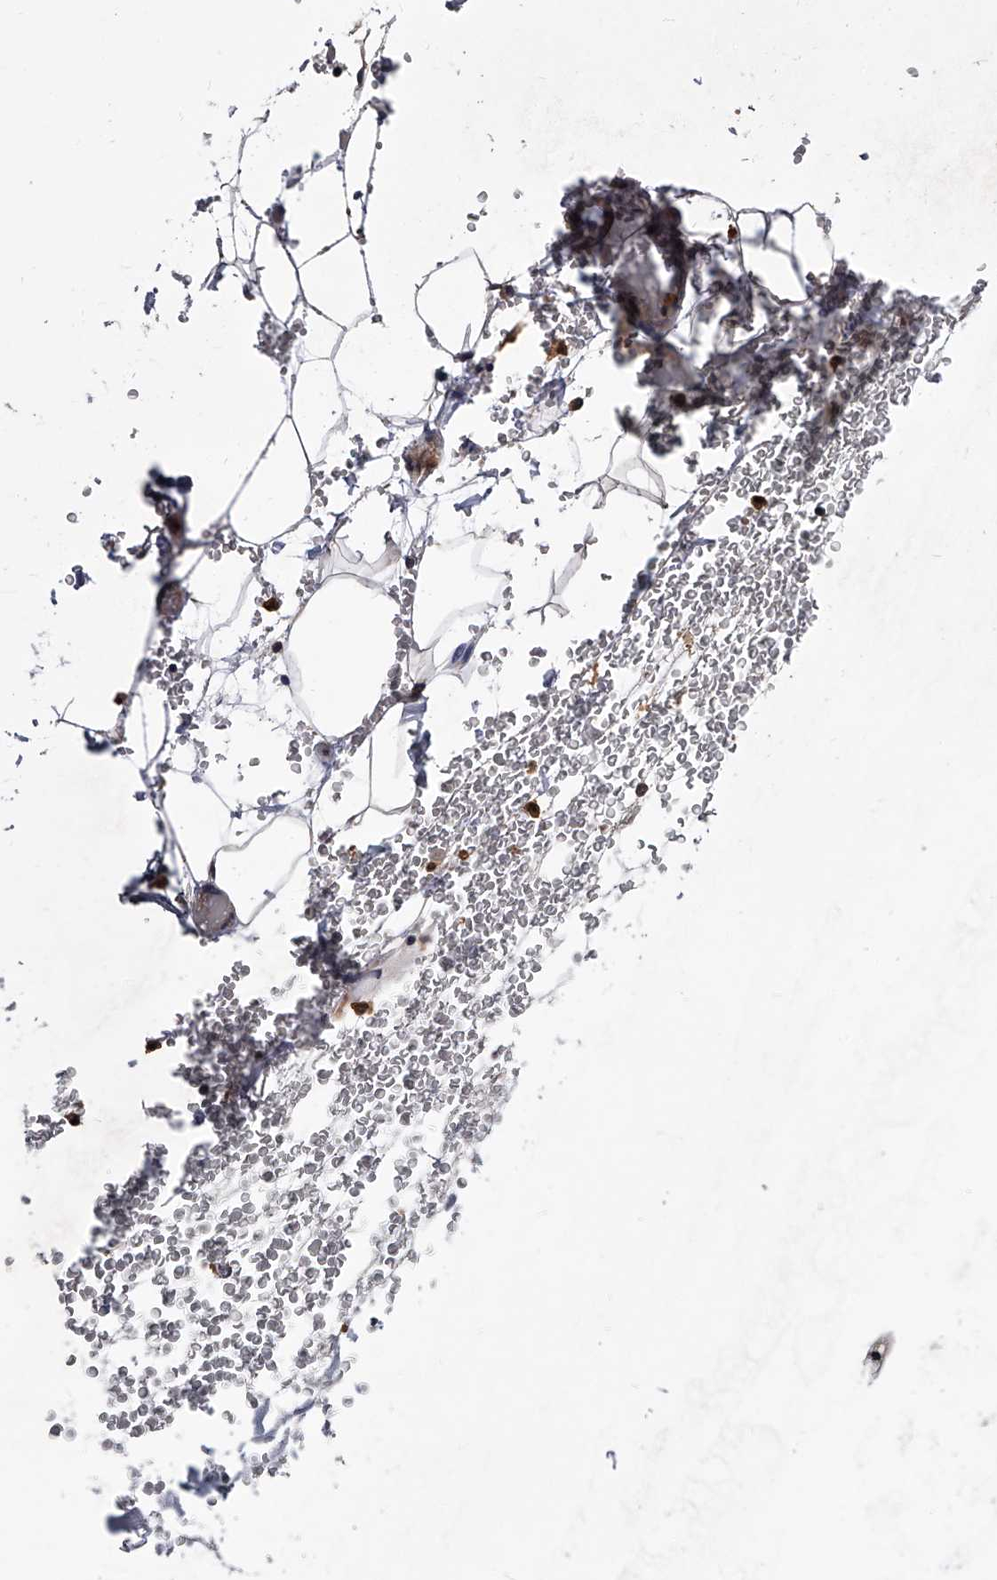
{"staining": {"intensity": "negative", "quantity": "none", "location": "none"}, "tissue": "adipose tissue", "cell_type": "Adipocytes", "image_type": "normal", "snomed": [{"axis": "morphology", "description": "Normal tissue, NOS"}, {"axis": "topography", "description": "Bronchus"}], "caption": "This is a image of immunohistochemistry staining of normal adipose tissue, which shows no staining in adipocytes.", "gene": "EFCAB7", "patient": {"sex": "male", "age": 66}}